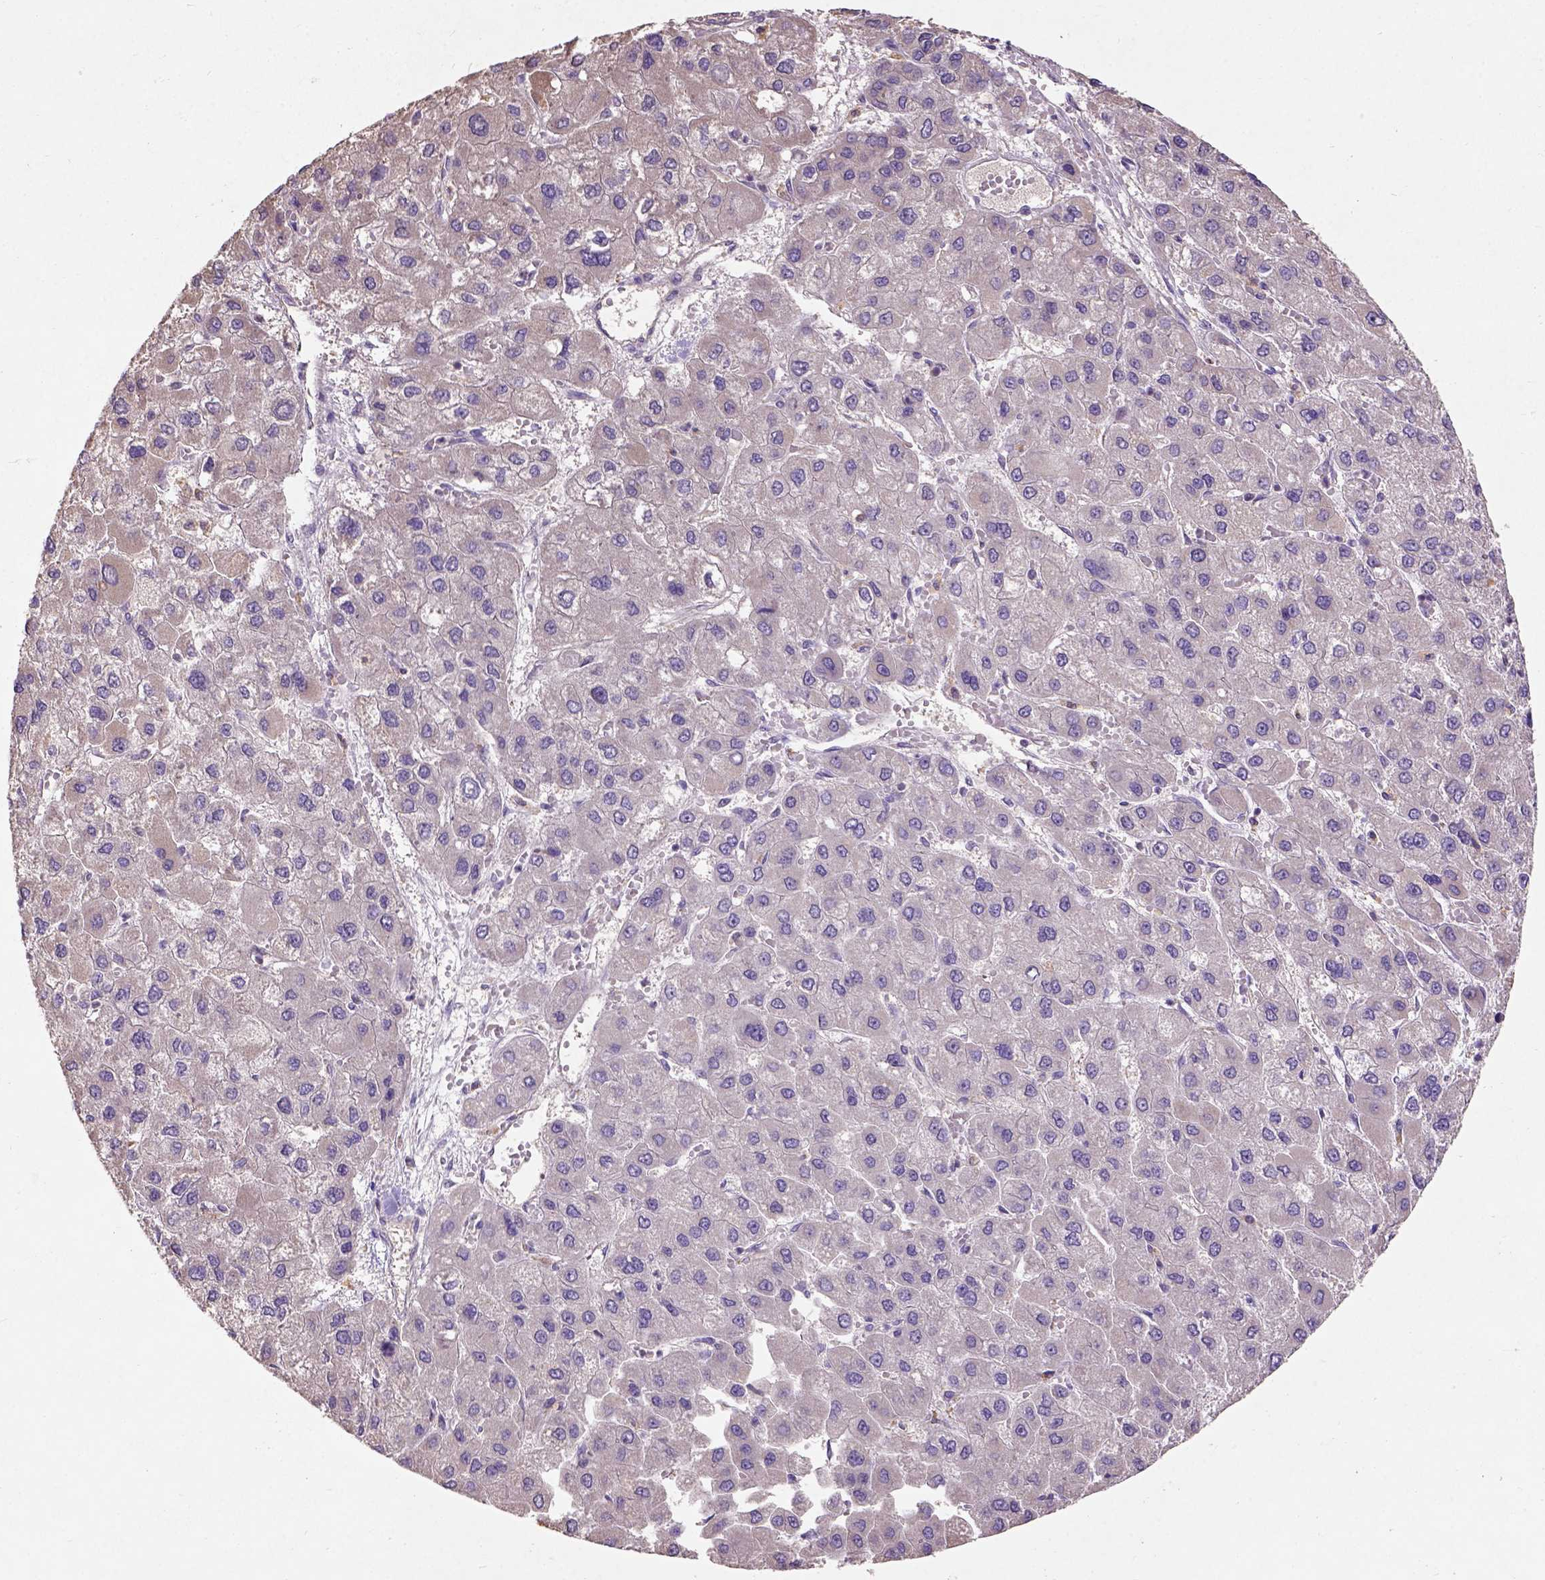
{"staining": {"intensity": "negative", "quantity": "none", "location": "none"}, "tissue": "liver cancer", "cell_type": "Tumor cells", "image_type": "cancer", "snomed": [{"axis": "morphology", "description": "Carcinoma, Hepatocellular, NOS"}, {"axis": "topography", "description": "Liver"}], "caption": "IHC histopathology image of neoplastic tissue: human hepatocellular carcinoma (liver) stained with DAB (3,3'-diaminobenzidine) displays no significant protein staining in tumor cells.", "gene": "KBTBD8", "patient": {"sex": "female", "age": 41}}